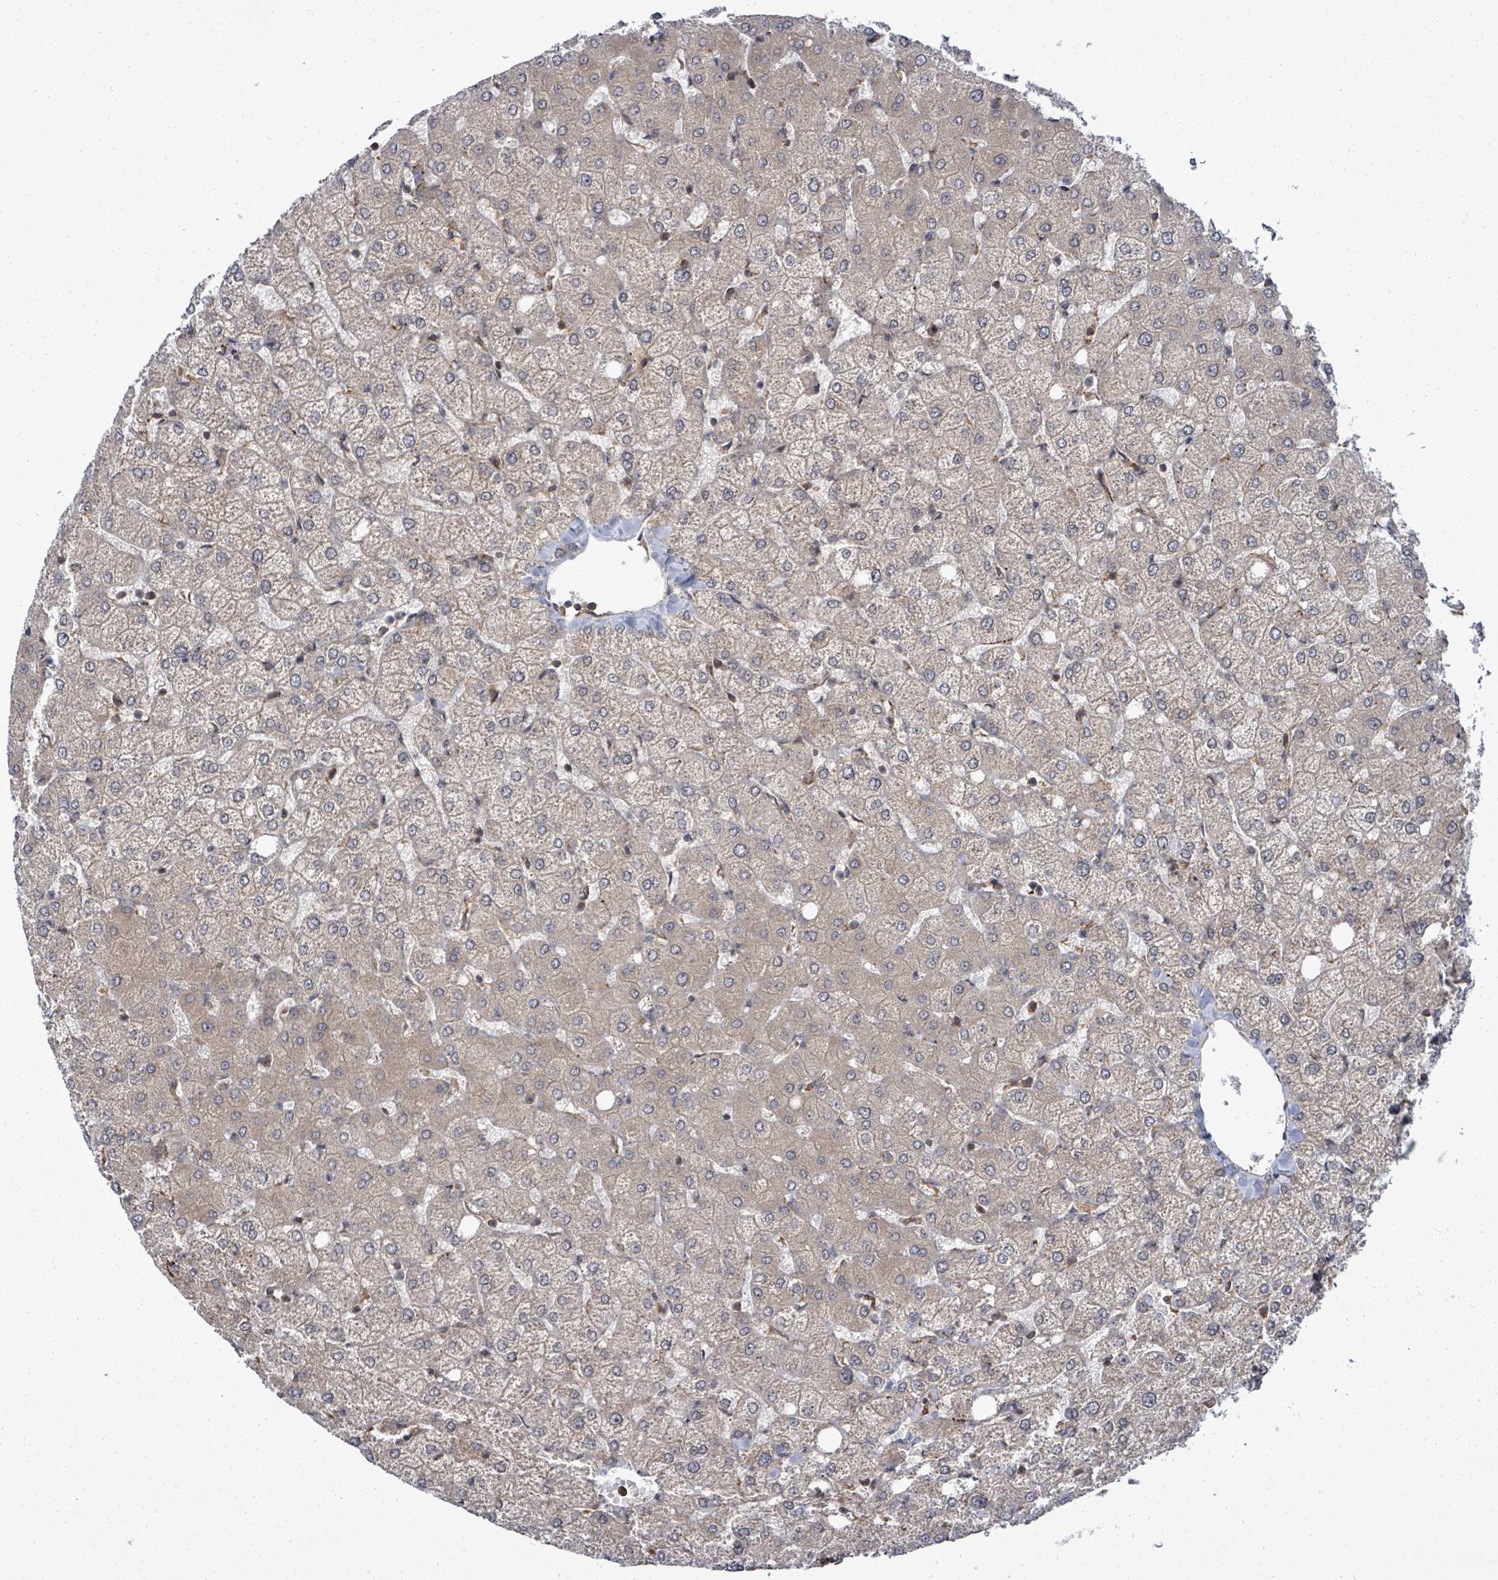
{"staining": {"intensity": "weak", "quantity": "25%-75%", "location": "cytoplasmic/membranous"}, "tissue": "liver", "cell_type": "Cholangiocytes", "image_type": "normal", "snomed": [{"axis": "morphology", "description": "Normal tissue, NOS"}, {"axis": "topography", "description": "Liver"}], "caption": "Liver stained with IHC shows weak cytoplasmic/membranous staining in approximately 25%-75% of cholangiocytes. (IHC, brightfield microscopy, high magnification).", "gene": "EIF3CL", "patient": {"sex": "female", "age": 54}}